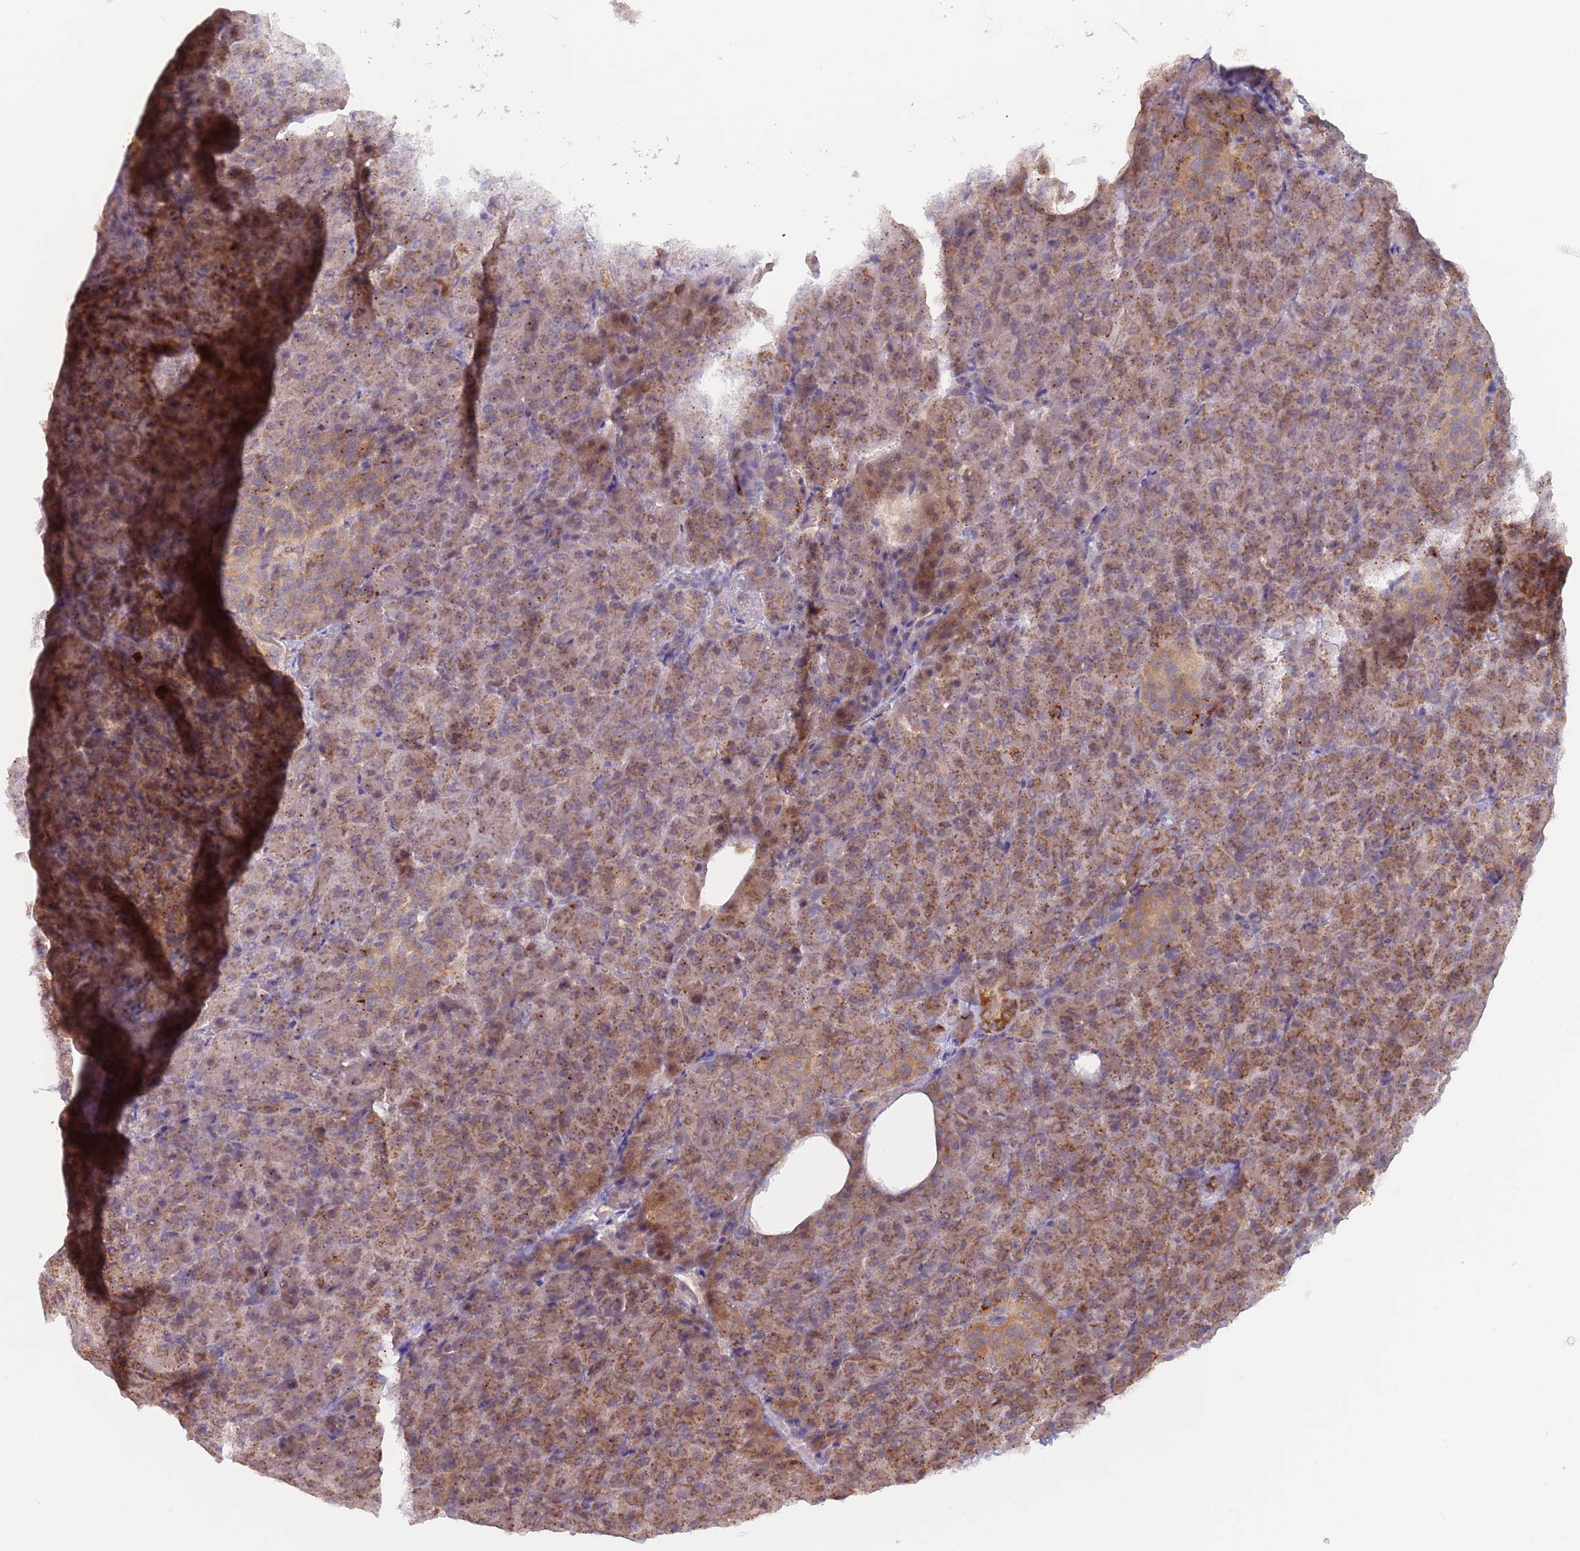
{"staining": {"intensity": "moderate", "quantity": ">75%", "location": "cytoplasmic/membranous"}, "tissue": "pancreas", "cell_type": "Exocrine glandular cells", "image_type": "normal", "snomed": [{"axis": "morphology", "description": "Normal tissue, NOS"}, {"axis": "topography", "description": "Pancreas"}], "caption": "Immunohistochemistry of unremarkable pancreas shows medium levels of moderate cytoplasmic/membranous staining in approximately >75% of exocrine glandular cells. (IHC, brightfield microscopy, high magnification).", "gene": "LDHD", "patient": {"sex": "female", "age": 74}}